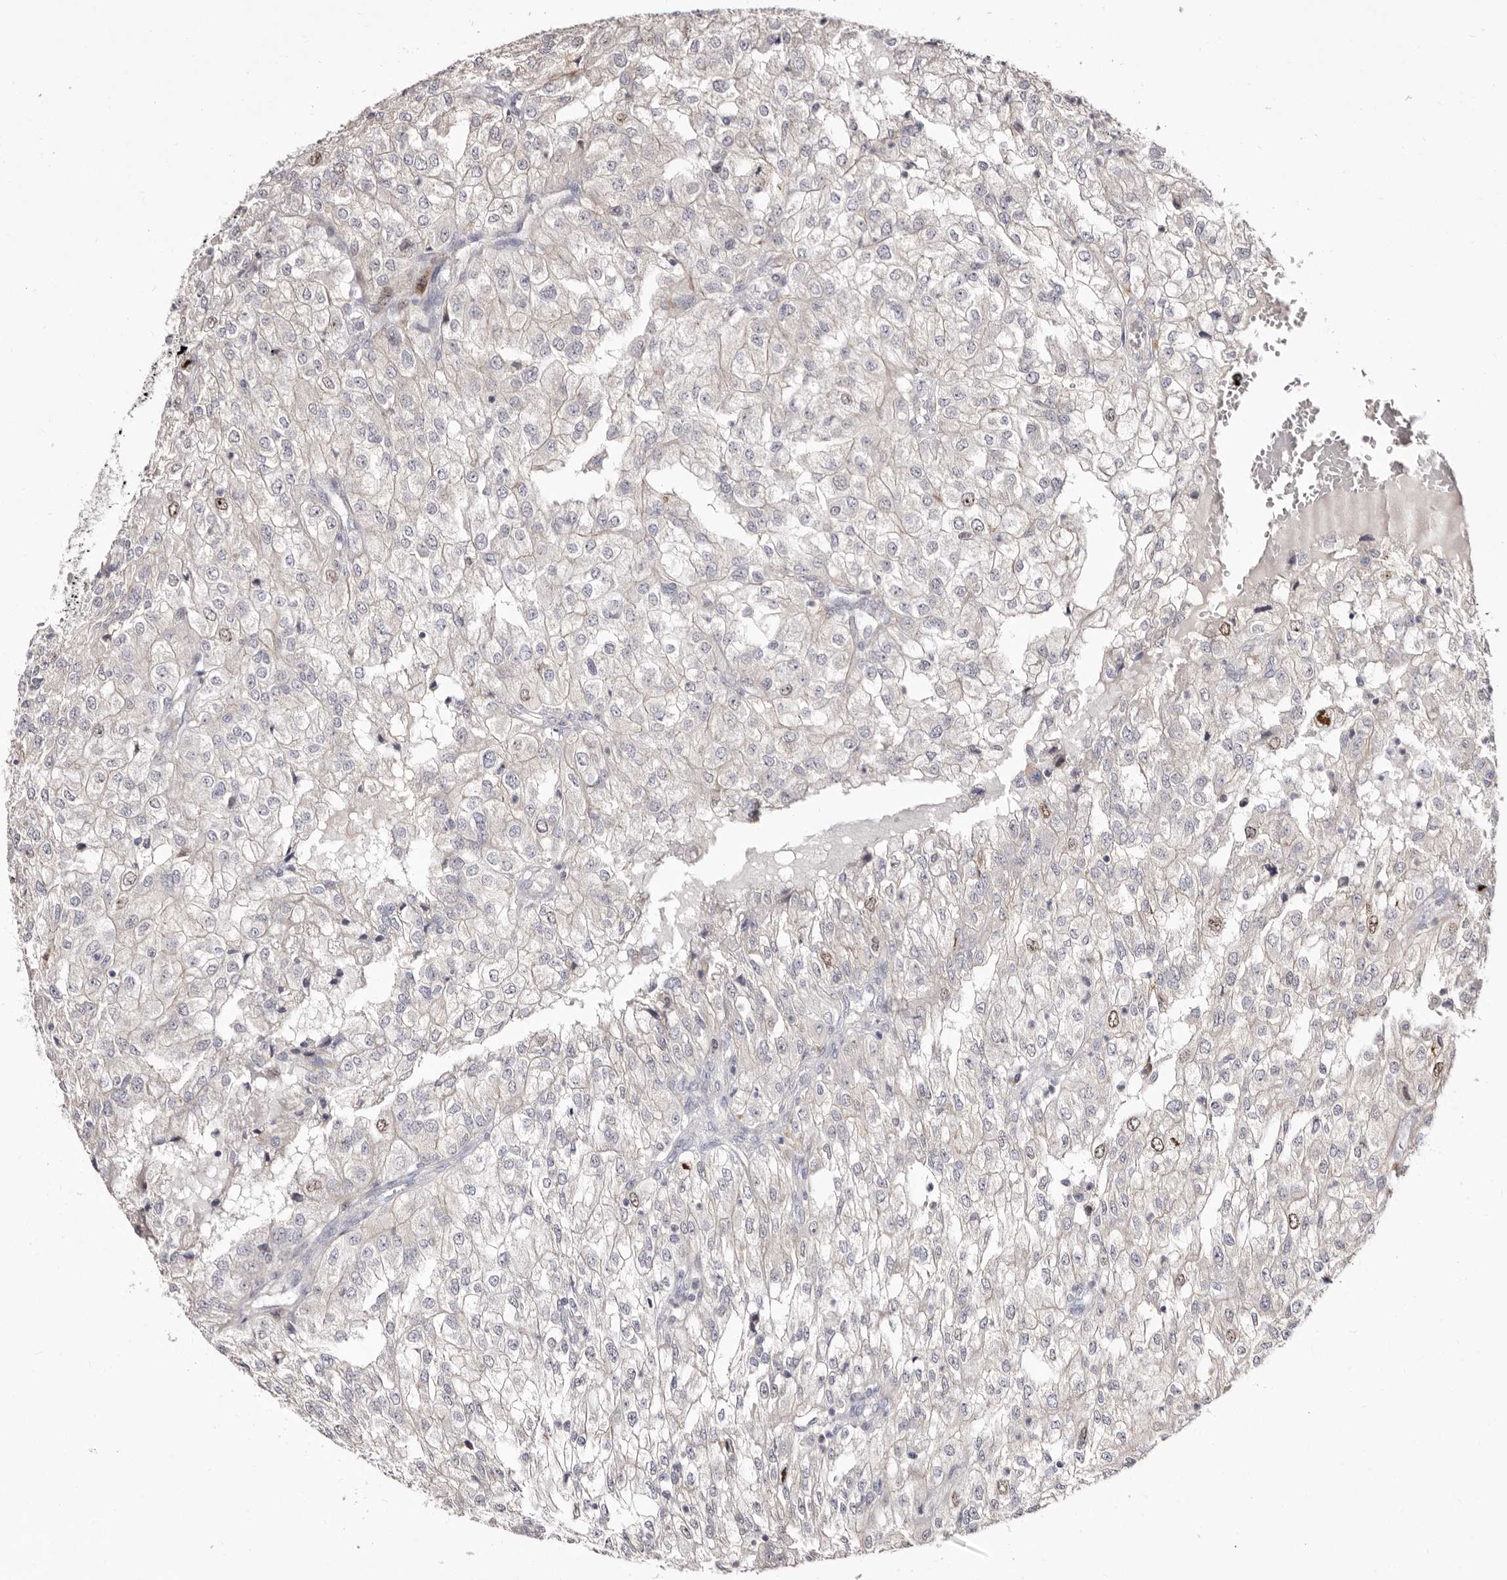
{"staining": {"intensity": "weak", "quantity": "<25%", "location": "nuclear"}, "tissue": "renal cancer", "cell_type": "Tumor cells", "image_type": "cancer", "snomed": [{"axis": "morphology", "description": "Adenocarcinoma, NOS"}, {"axis": "topography", "description": "Kidney"}], "caption": "A high-resolution image shows immunohistochemistry staining of renal adenocarcinoma, which demonstrates no significant expression in tumor cells.", "gene": "CDCA8", "patient": {"sex": "female", "age": 54}}